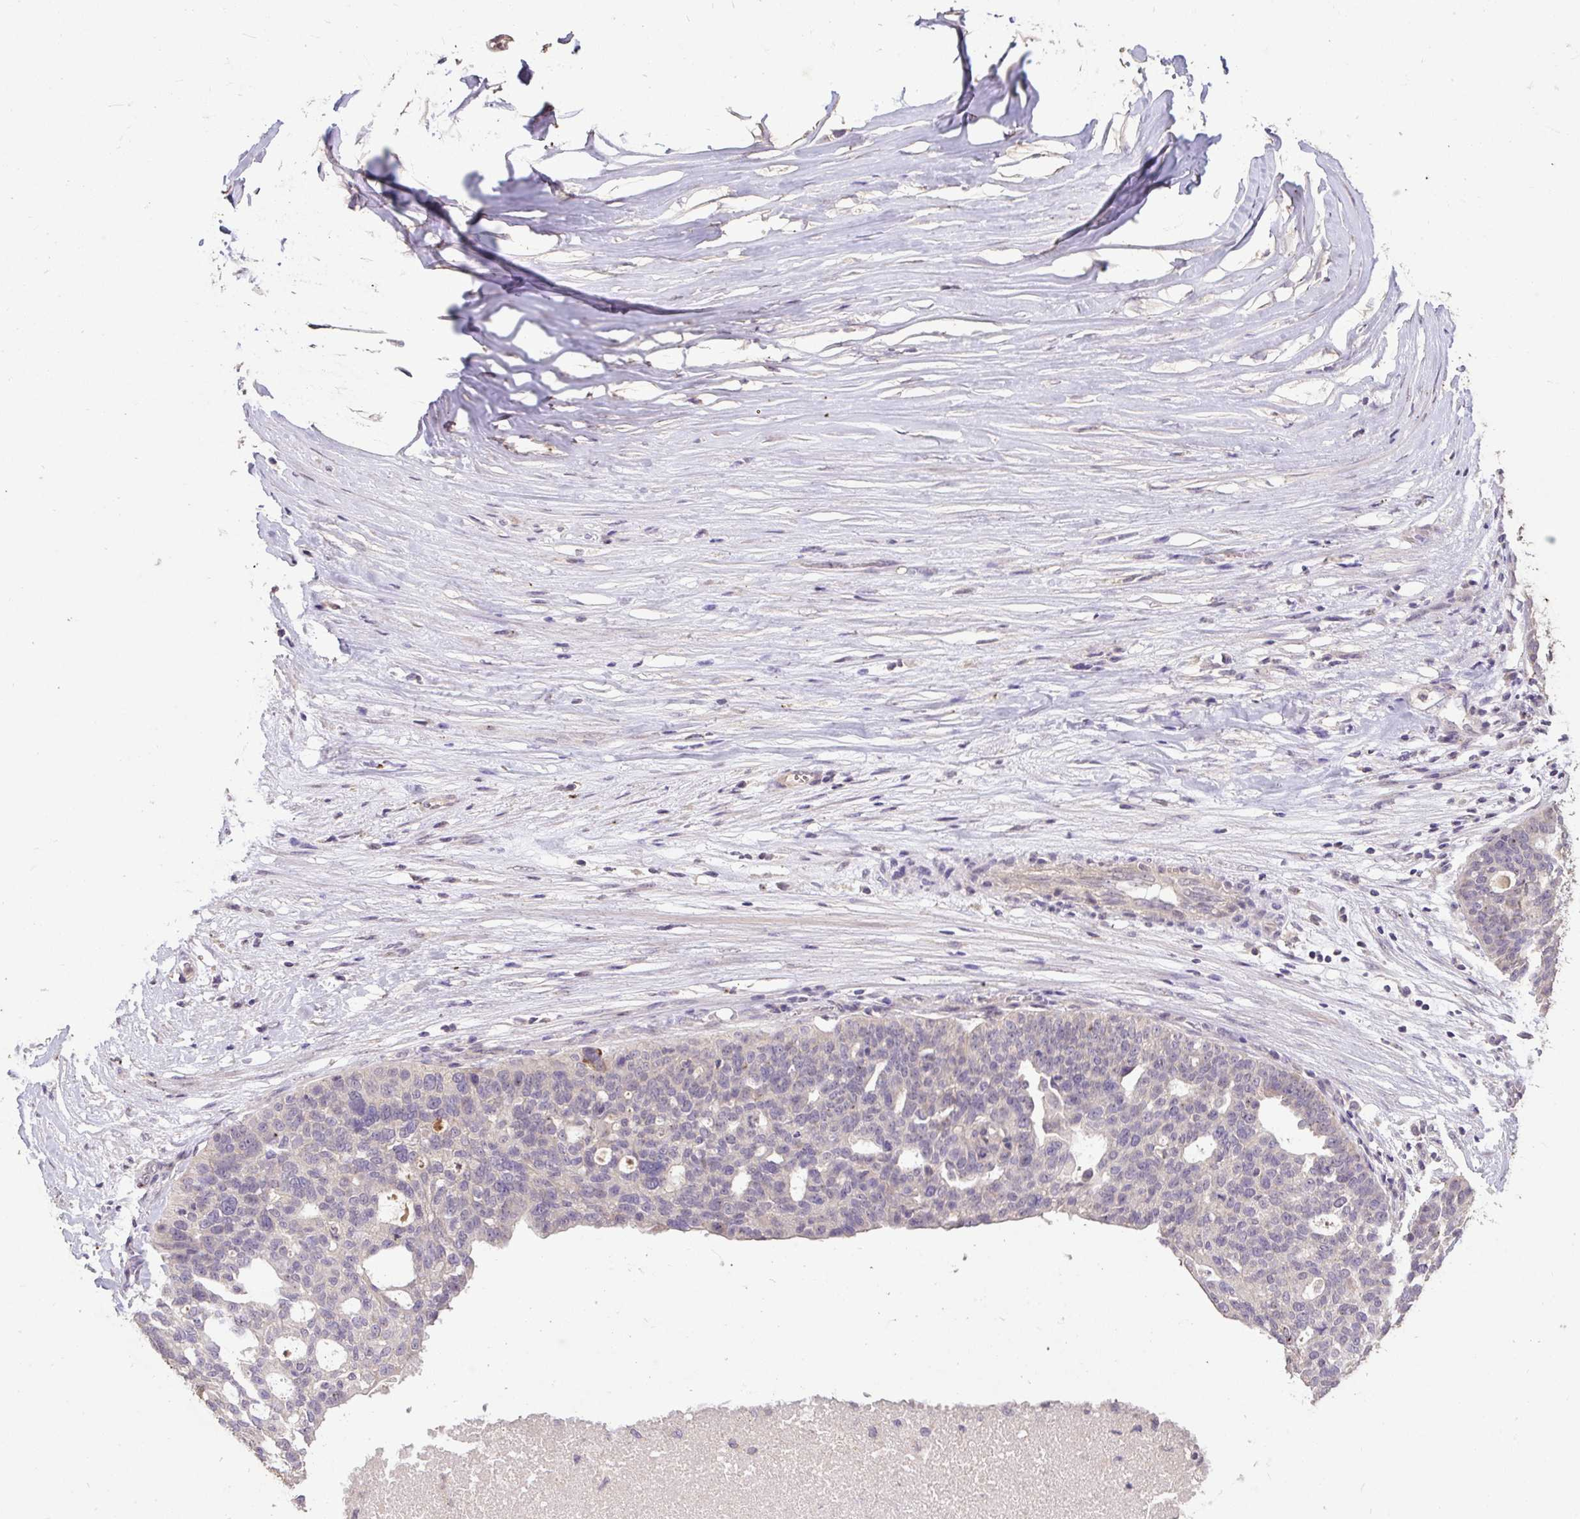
{"staining": {"intensity": "negative", "quantity": "none", "location": "none"}, "tissue": "ovarian cancer", "cell_type": "Tumor cells", "image_type": "cancer", "snomed": [{"axis": "morphology", "description": "Cystadenocarcinoma, serous, NOS"}, {"axis": "topography", "description": "Ovary"}], "caption": "The micrograph exhibits no significant positivity in tumor cells of serous cystadenocarcinoma (ovarian). (Brightfield microscopy of DAB immunohistochemistry at high magnification).", "gene": "LRTM2", "patient": {"sex": "female", "age": 59}}